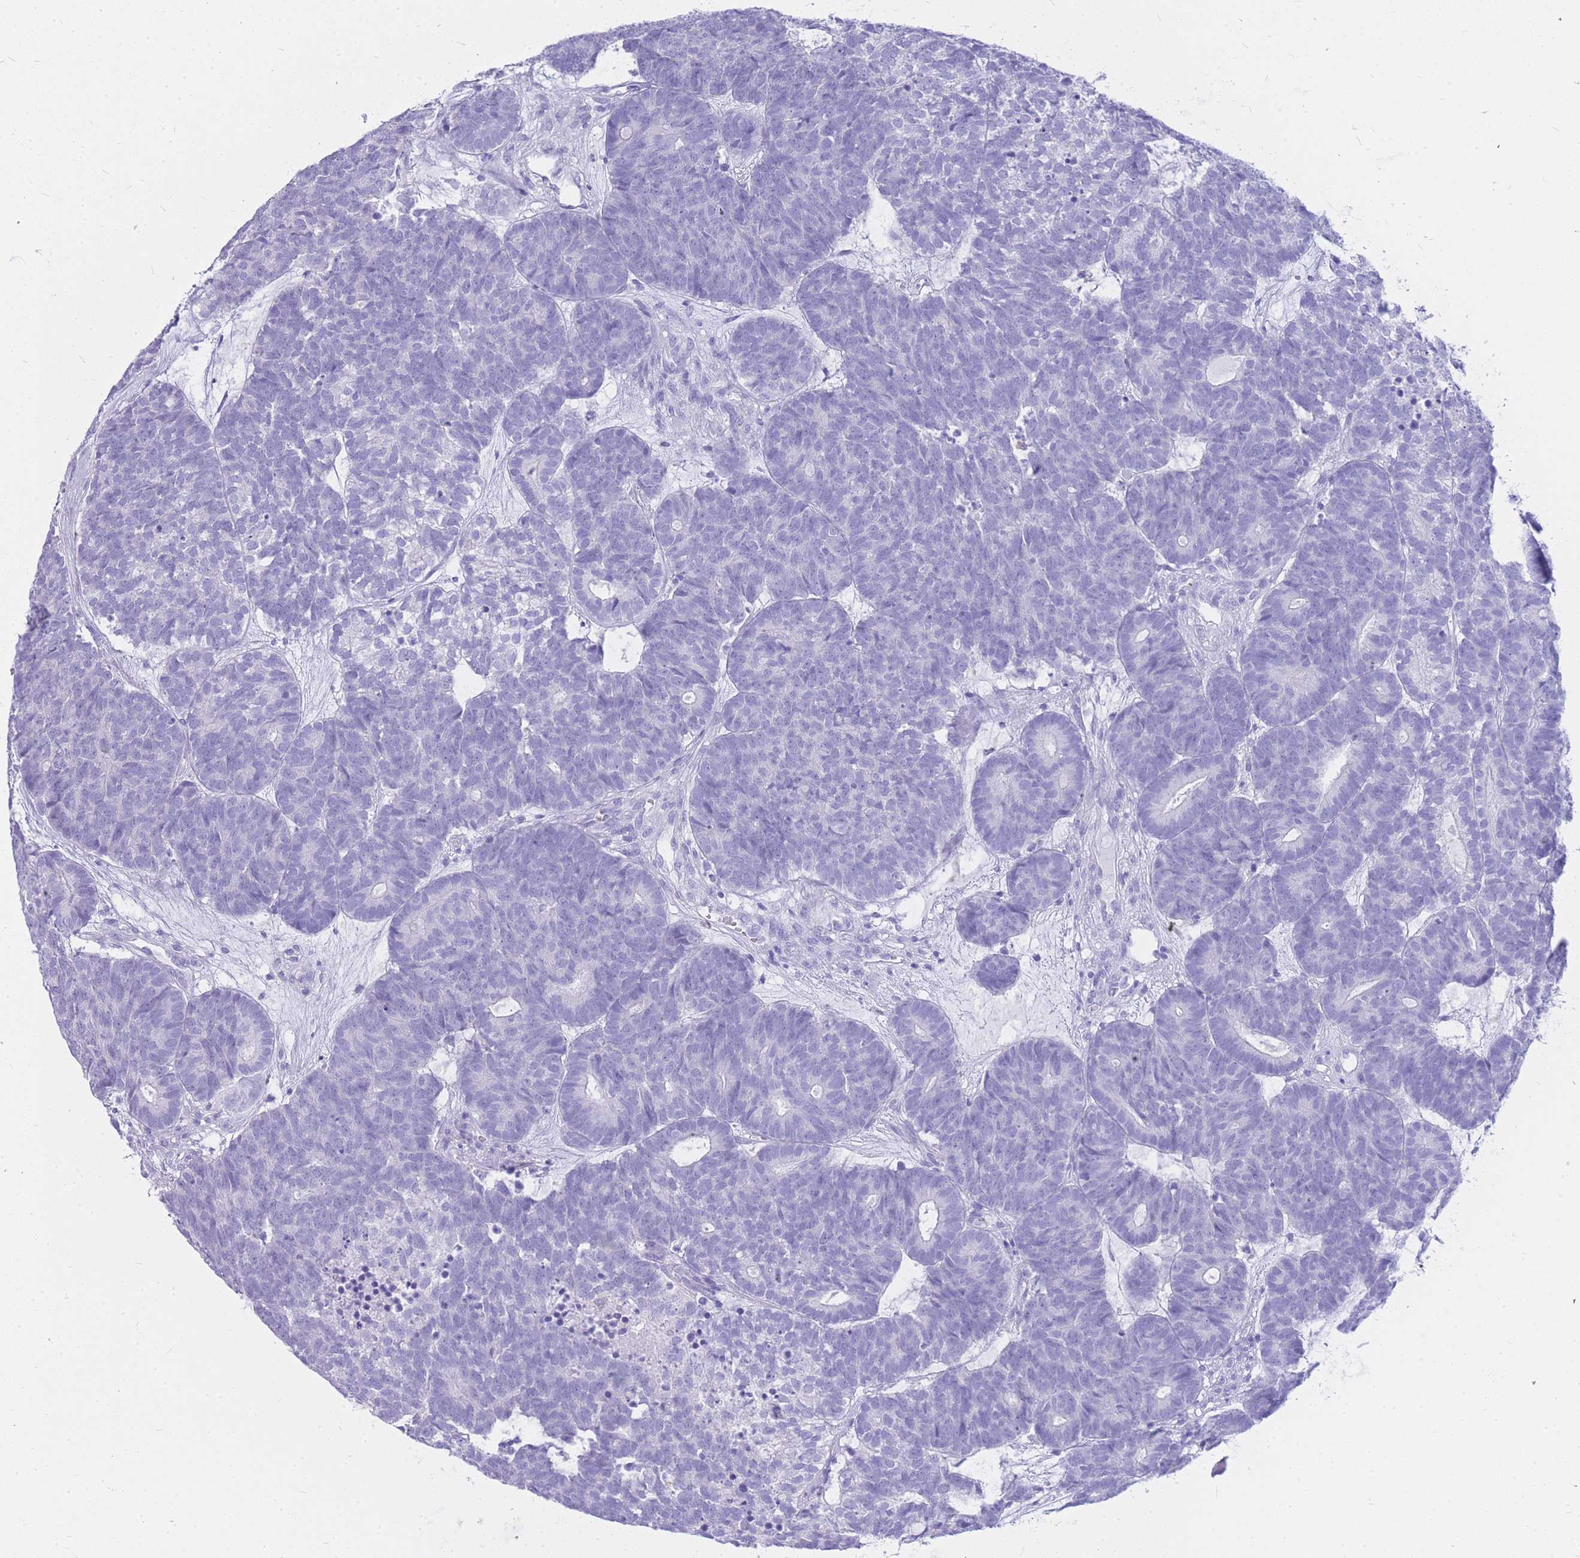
{"staining": {"intensity": "negative", "quantity": "none", "location": "none"}, "tissue": "head and neck cancer", "cell_type": "Tumor cells", "image_type": "cancer", "snomed": [{"axis": "morphology", "description": "Adenocarcinoma, NOS"}, {"axis": "topography", "description": "Head-Neck"}], "caption": "High magnification brightfield microscopy of adenocarcinoma (head and neck) stained with DAB (3,3'-diaminobenzidine) (brown) and counterstained with hematoxylin (blue): tumor cells show no significant expression.", "gene": "HERC1", "patient": {"sex": "female", "age": 81}}